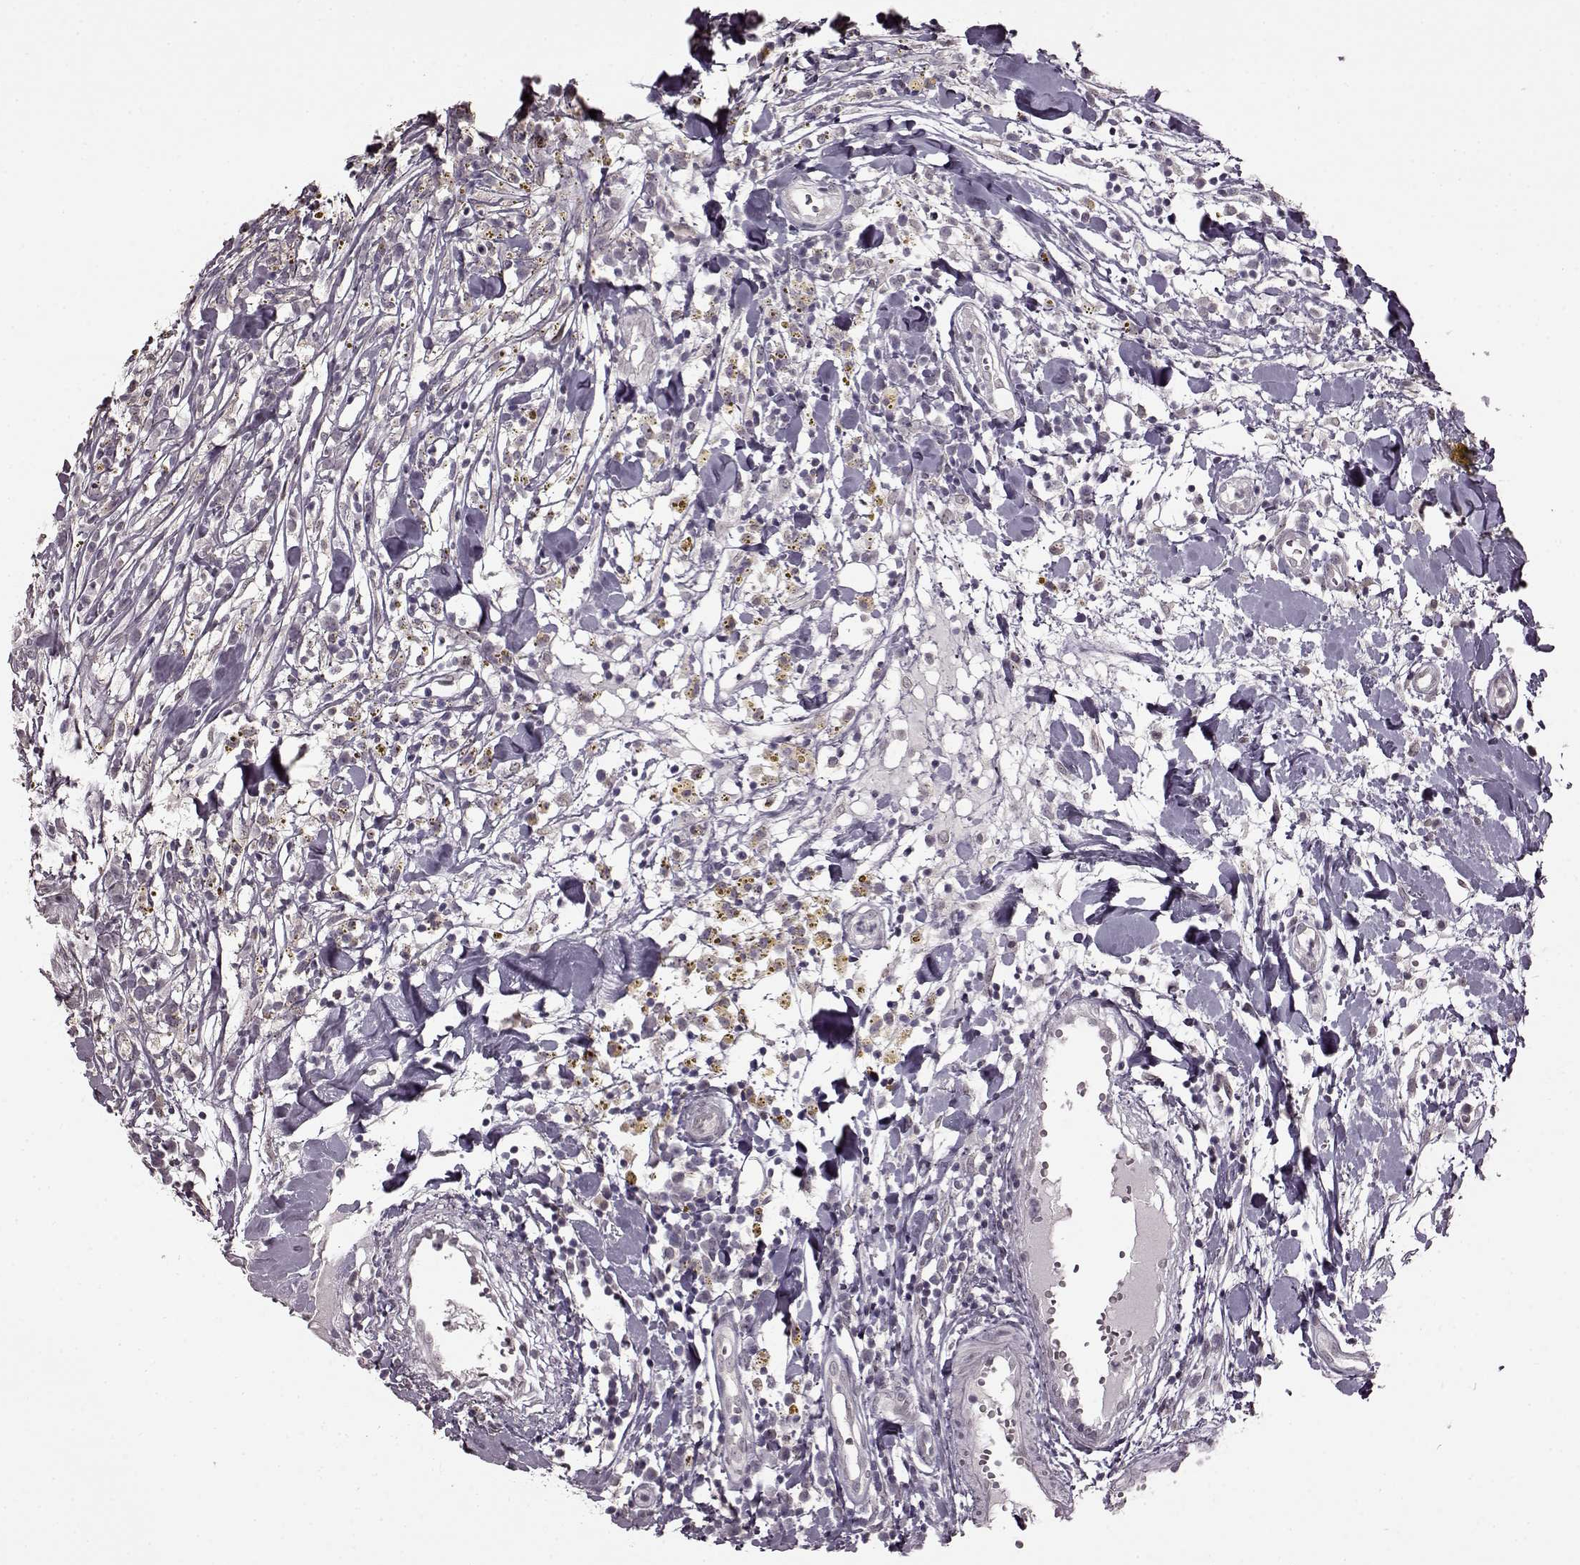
{"staining": {"intensity": "negative", "quantity": "none", "location": "none"}, "tissue": "breast cancer", "cell_type": "Tumor cells", "image_type": "cancer", "snomed": [{"axis": "morphology", "description": "Duct carcinoma"}, {"axis": "topography", "description": "Breast"}], "caption": "Human breast cancer stained for a protein using immunohistochemistry (IHC) demonstrates no positivity in tumor cells.", "gene": "STX1B", "patient": {"sex": "female", "age": 30}}